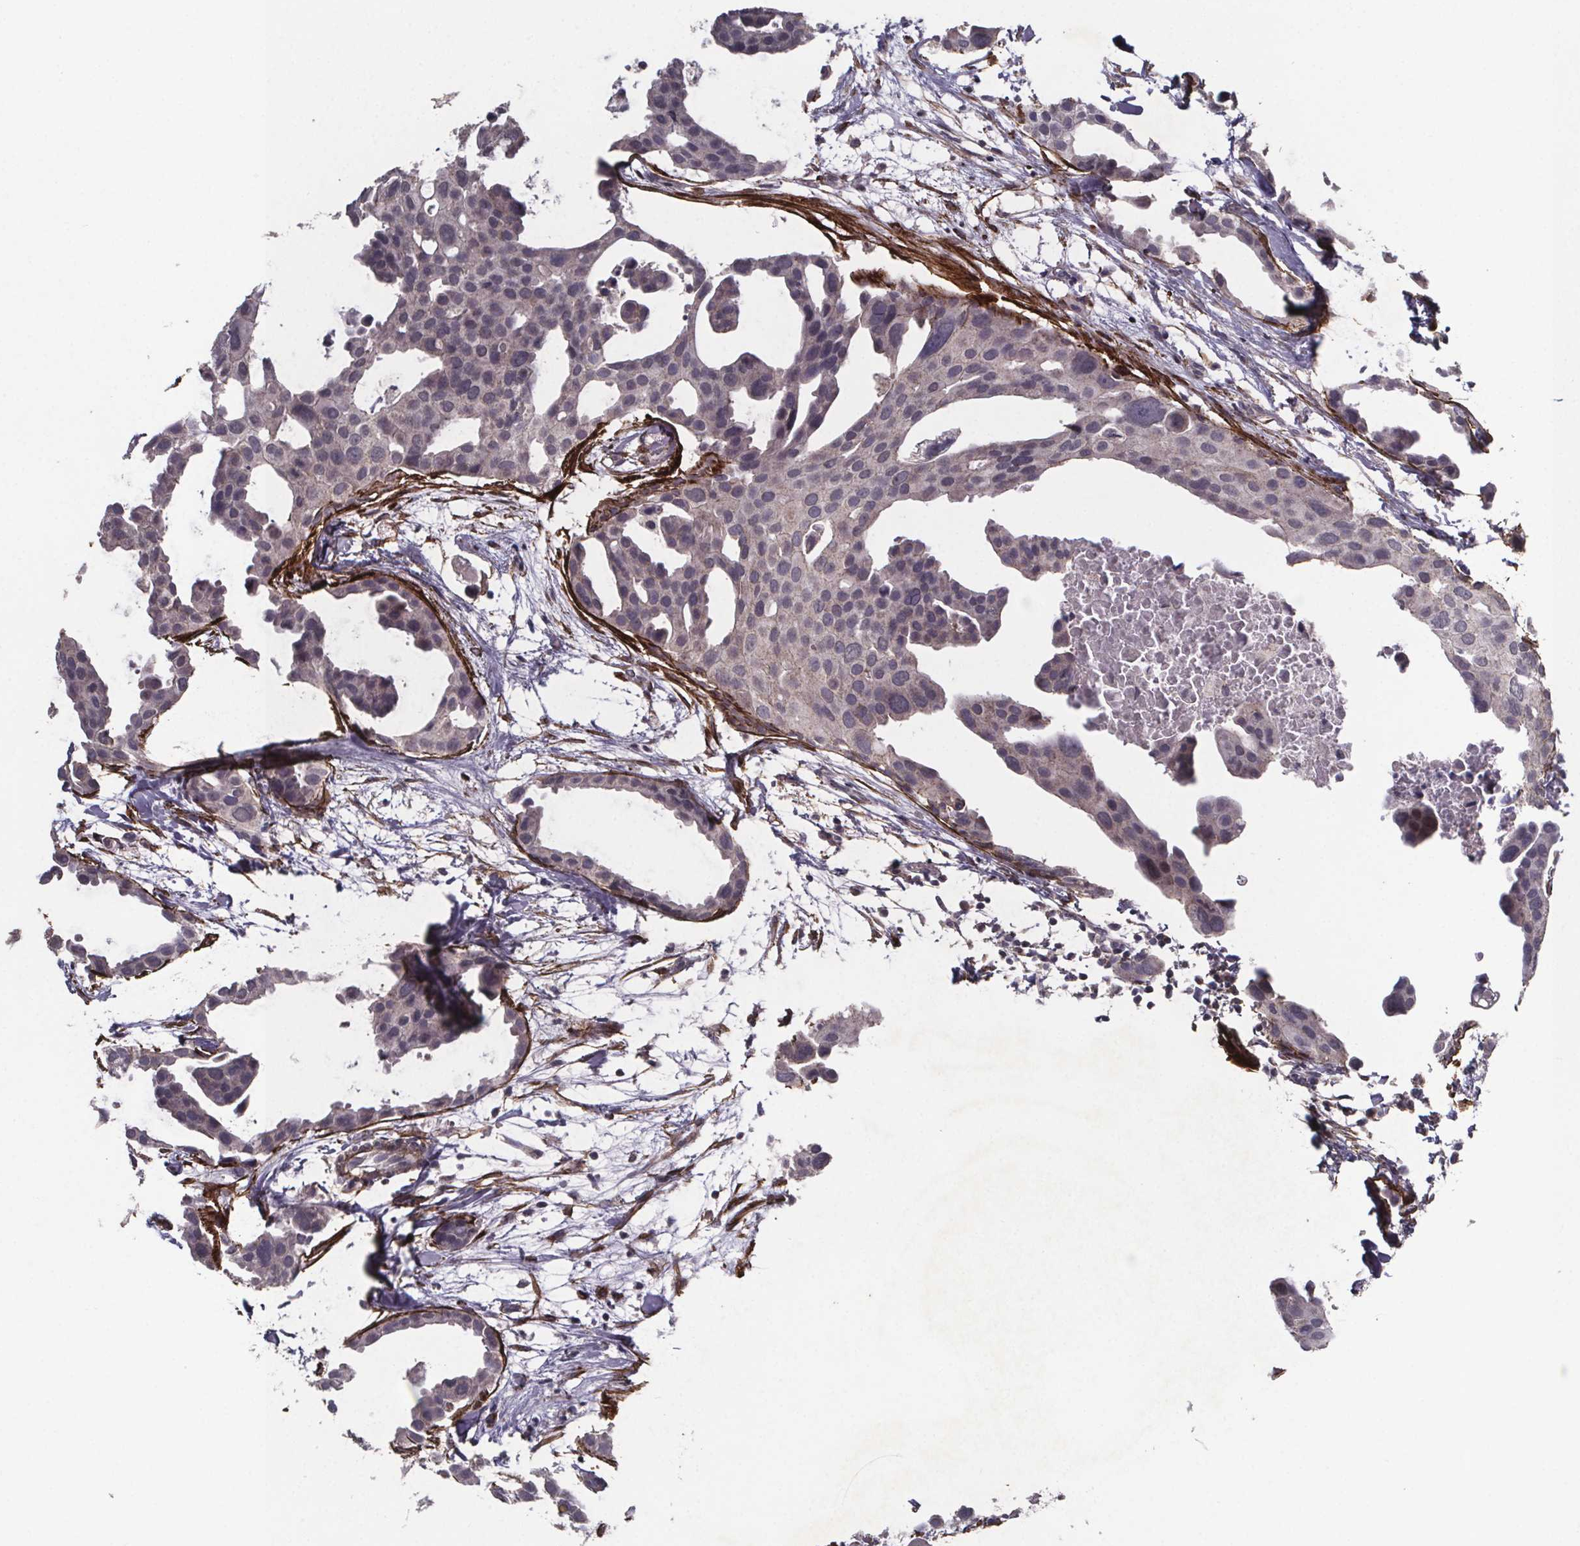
{"staining": {"intensity": "negative", "quantity": "none", "location": "none"}, "tissue": "breast cancer", "cell_type": "Tumor cells", "image_type": "cancer", "snomed": [{"axis": "morphology", "description": "Duct carcinoma"}, {"axis": "topography", "description": "Breast"}], "caption": "Immunohistochemistry (IHC) image of breast cancer stained for a protein (brown), which demonstrates no staining in tumor cells. The staining was performed using DAB (3,3'-diaminobenzidine) to visualize the protein expression in brown, while the nuclei were stained in blue with hematoxylin (Magnification: 20x).", "gene": "PALLD", "patient": {"sex": "female", "age": 38}}